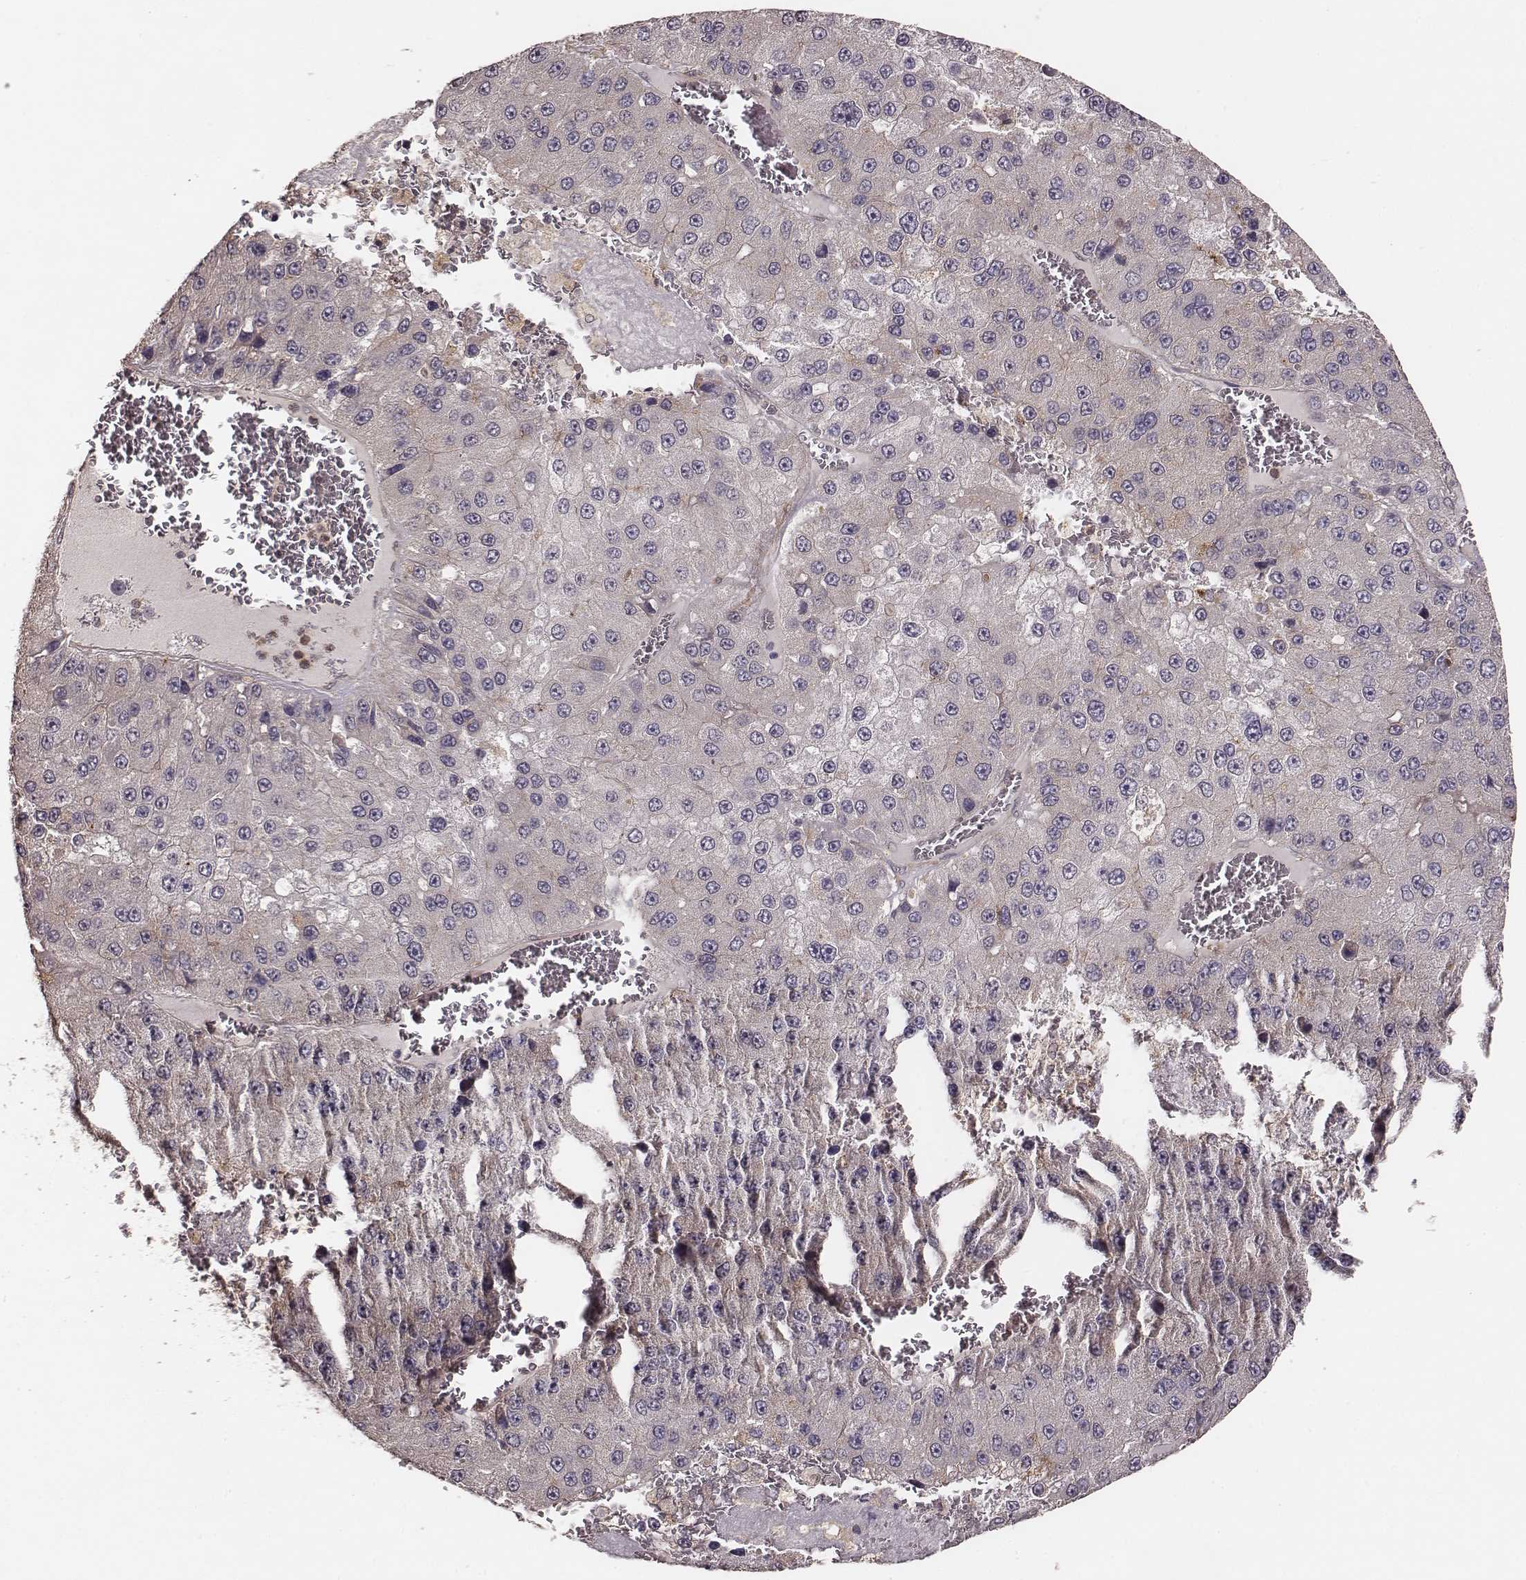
{"staining": {"intensity": "negative", "quantity": "none", "location": "none"}, "tissue": "liver cancer", "cell_type": "Tumor cells", "image_type": "cancer", "snomed": [{"axis": "morphology", "description": "Carcinoma, Hepatocellular, NOS"}, {"axis": "topography", "description": "Liver"}], "caption": "Protein analysis of hepatocellular carcinoma (liver) shows no significant expression in tumor cells.", "gene": "VPS26A", "patient": {"sex": "female", "age": 73}}